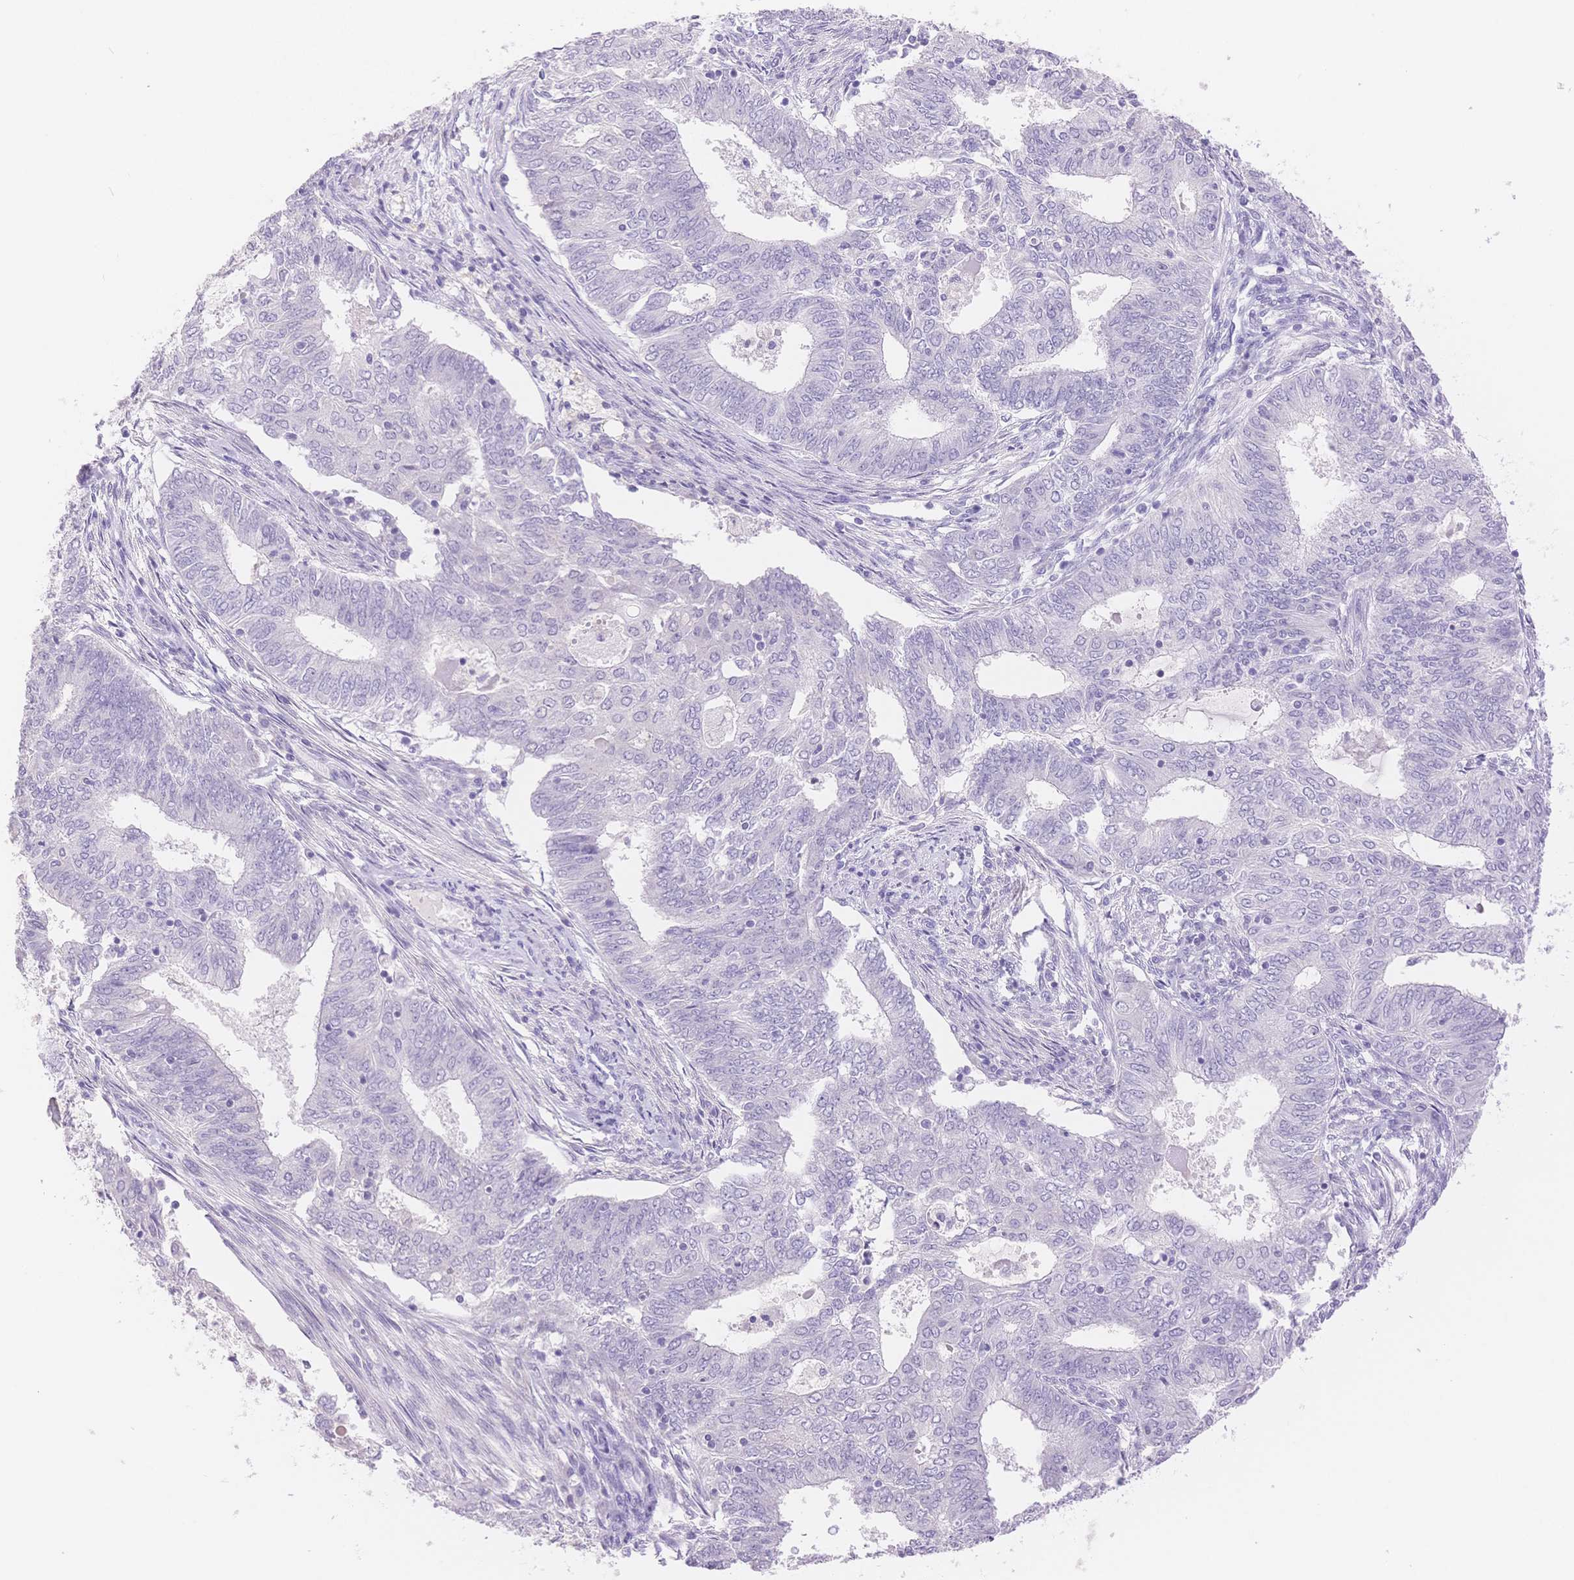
{"staining": {"intensity": "negative", "quantity": "none", "location": "none"}, "tissue": "endometrial cancer", "cell_type": "Tumor cells", "image_type": "cancer", "snomed": [{"axis": "morphology", "description": "Adenocarcinoma, NOS"}, {"axis": "topography", "description": "Endometrium"}], "caption": "Immunohistochemistry image of neoplastic tissue: human endometrial adenocarcinoma stained with DAB (3,3'-diaminobenzidine) demonstrates no significant protein positivity in tumor cells. (DAB IHC with hematoxylin counter stain).", "gene": "MYOM1", "patient": {"sex": "female", "age": 62}}